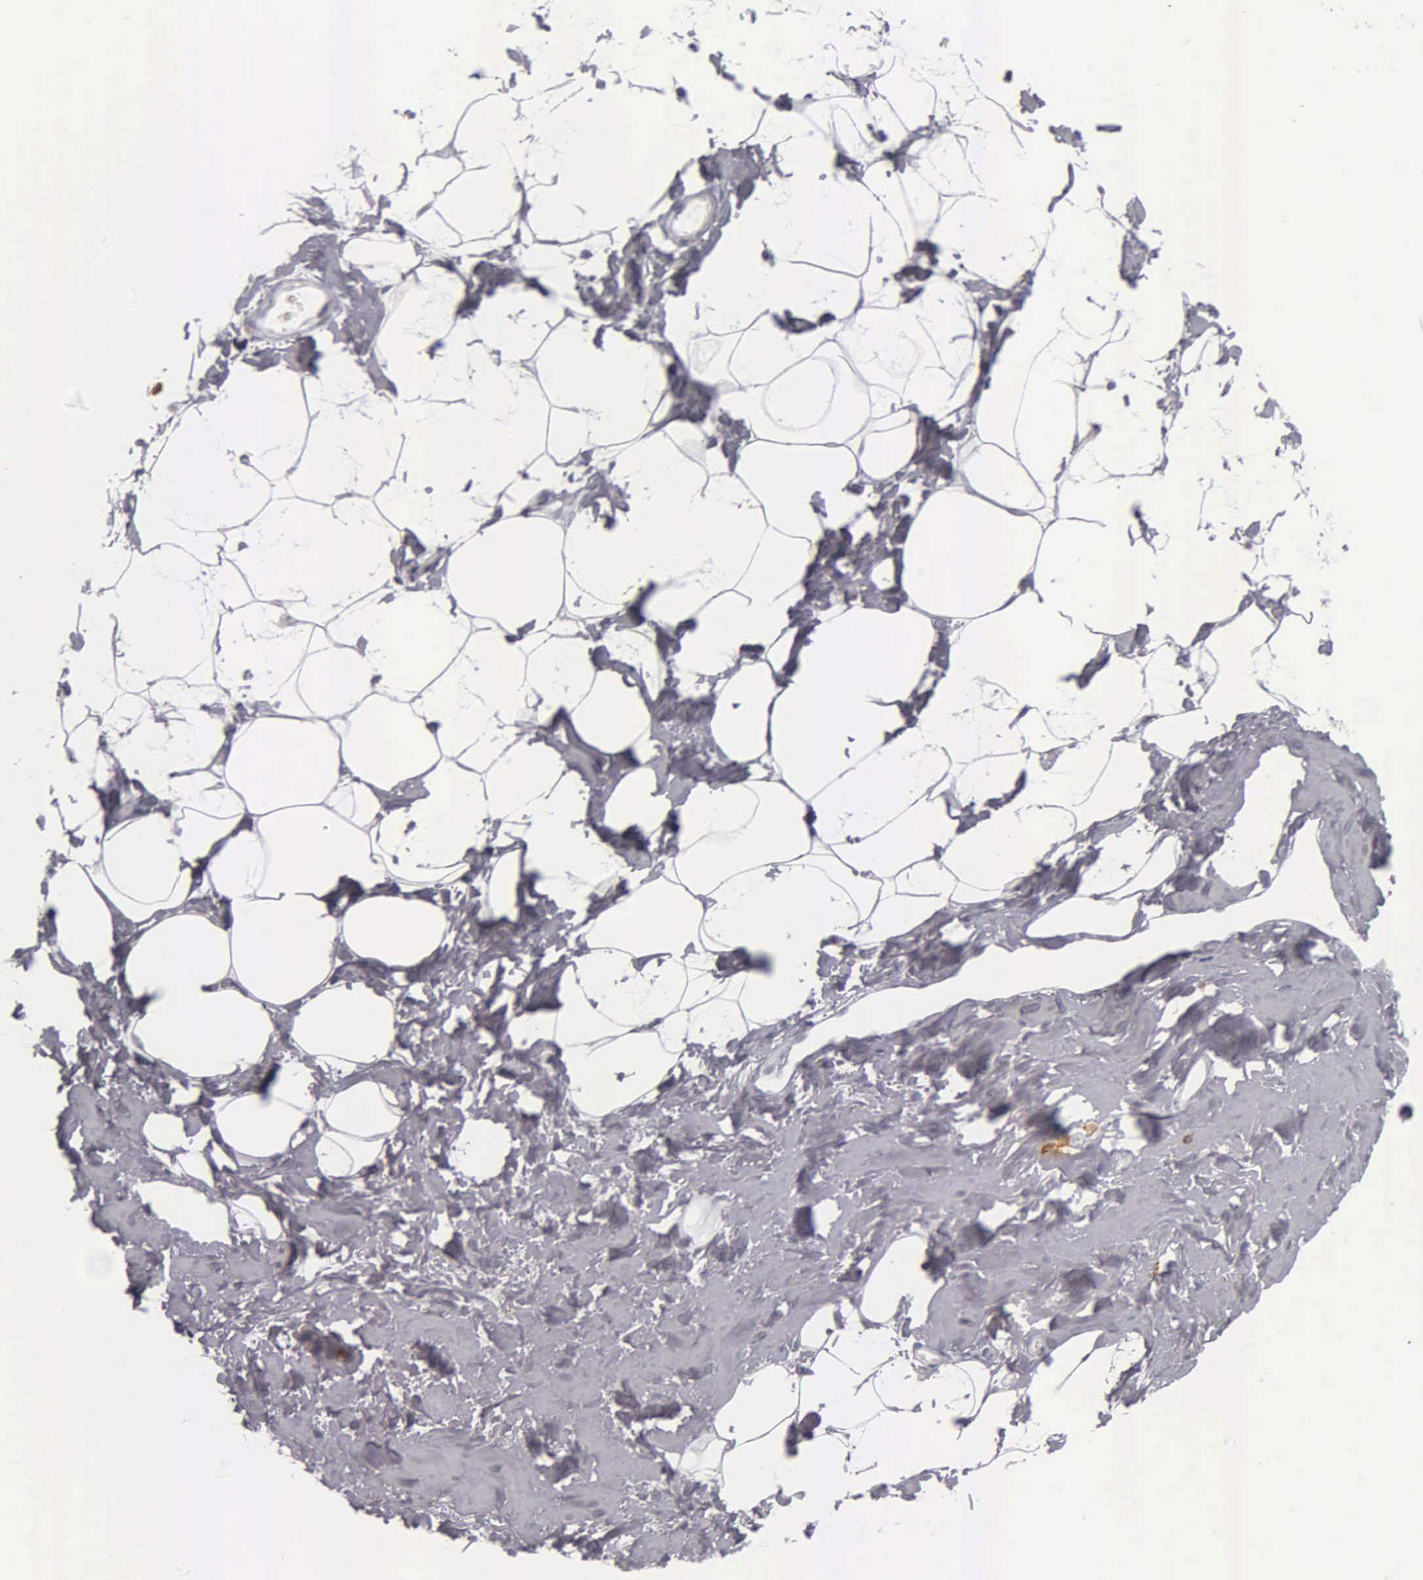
{"staining": {"intensity": "negative", "quantity": "none", "location": "none"}, "tissue": "breast", "cell_type": "Adipocytes", "image_type": "normal", "snomed": [{"axis": "morphology", "description": "Normal tissue, NOS"}, {"axis": "topography", "description": "Breast"}], "caption": "This is an immunohistochemistry (IHC) micrograph of benign human breast. There is no staining in adipocytes.", "gene": "CD3E", "patient": {"sex": "female", "age": 54}}